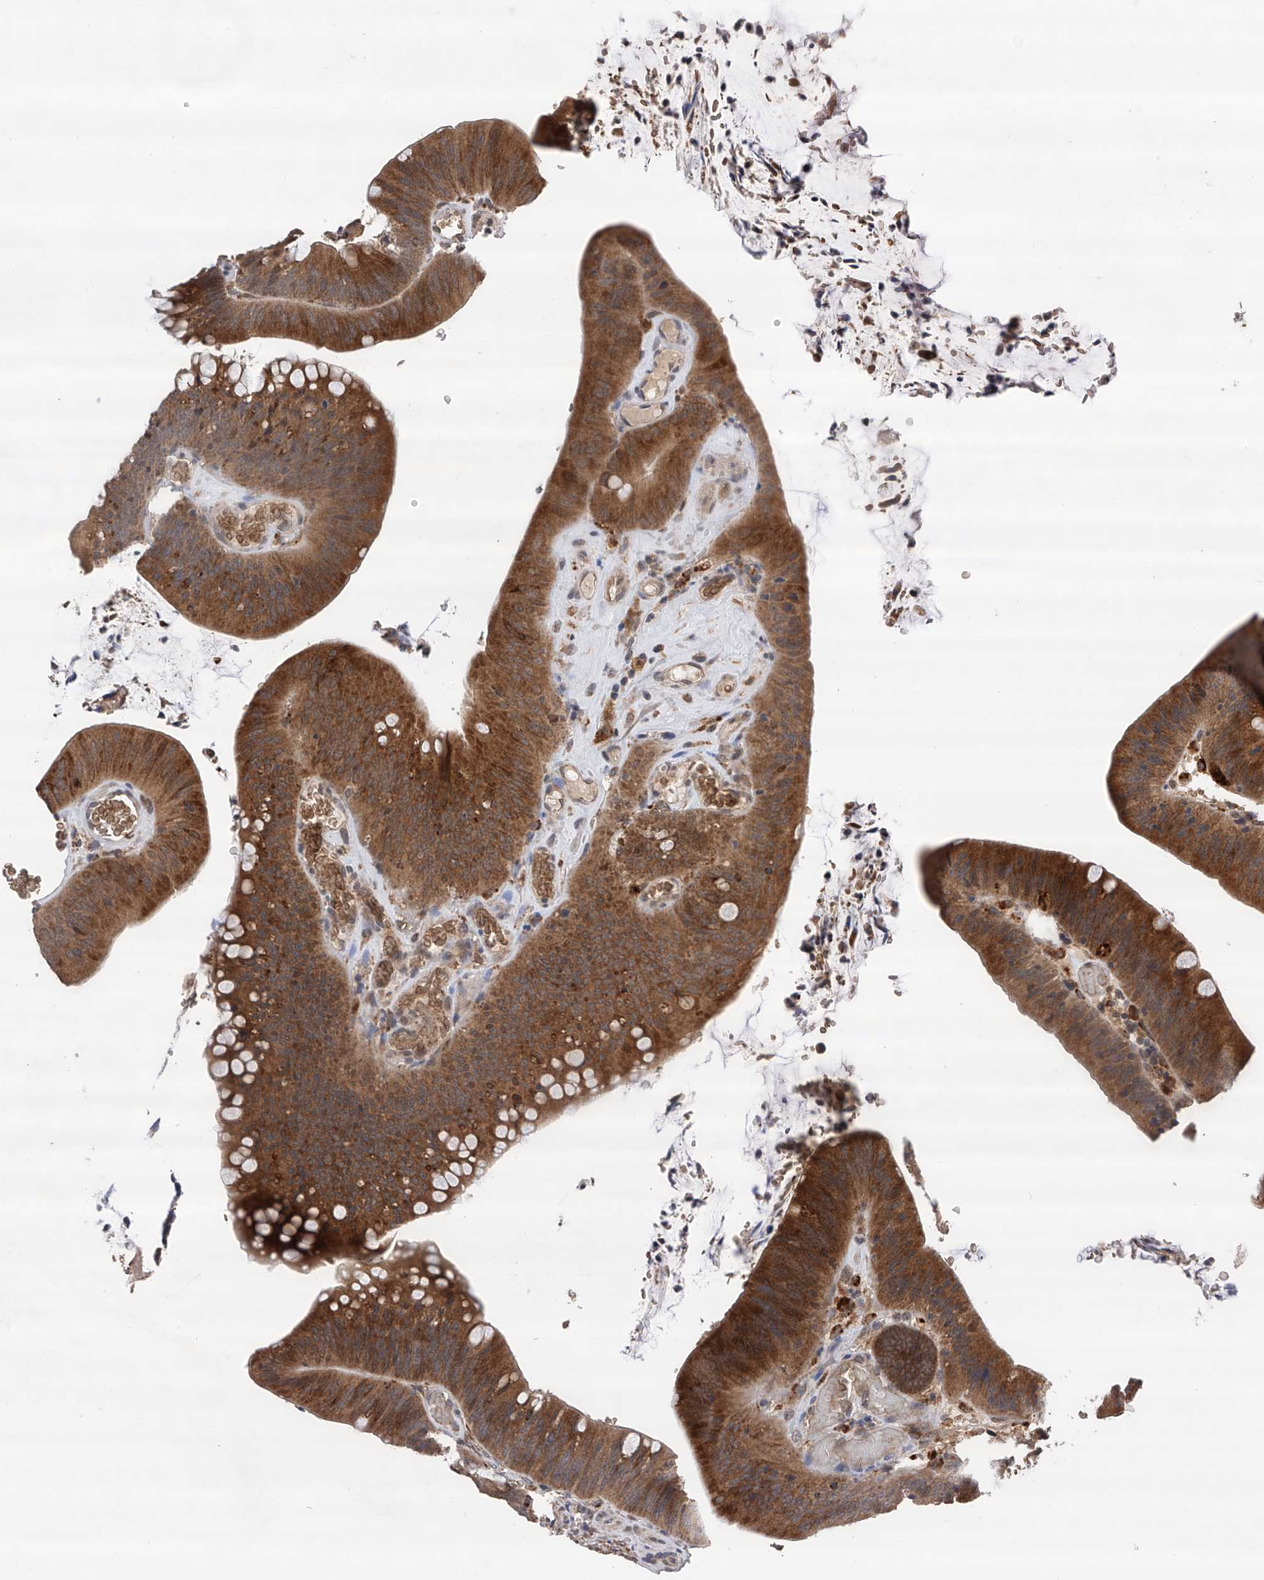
{"staining": {"intensity": "strong", "quantity": ">75%", "location": "cytoplasmic/membranous"}, "tissue": "colorectal cancer", "cell_type": "Tumor cells", "image_type": "cancer", "snomed": [{"axis": "morphology", "description": "Normal tissue, NOS"}, {"axis": "topography", "description": "Colon"}], "caption": "A brown stain labels strong cytoplasmic/membranous positivity of a protein in colorectal cancer tumor cells.", "gene": "SPOCK1", "patient": {"sex": "female", "age": 82}}